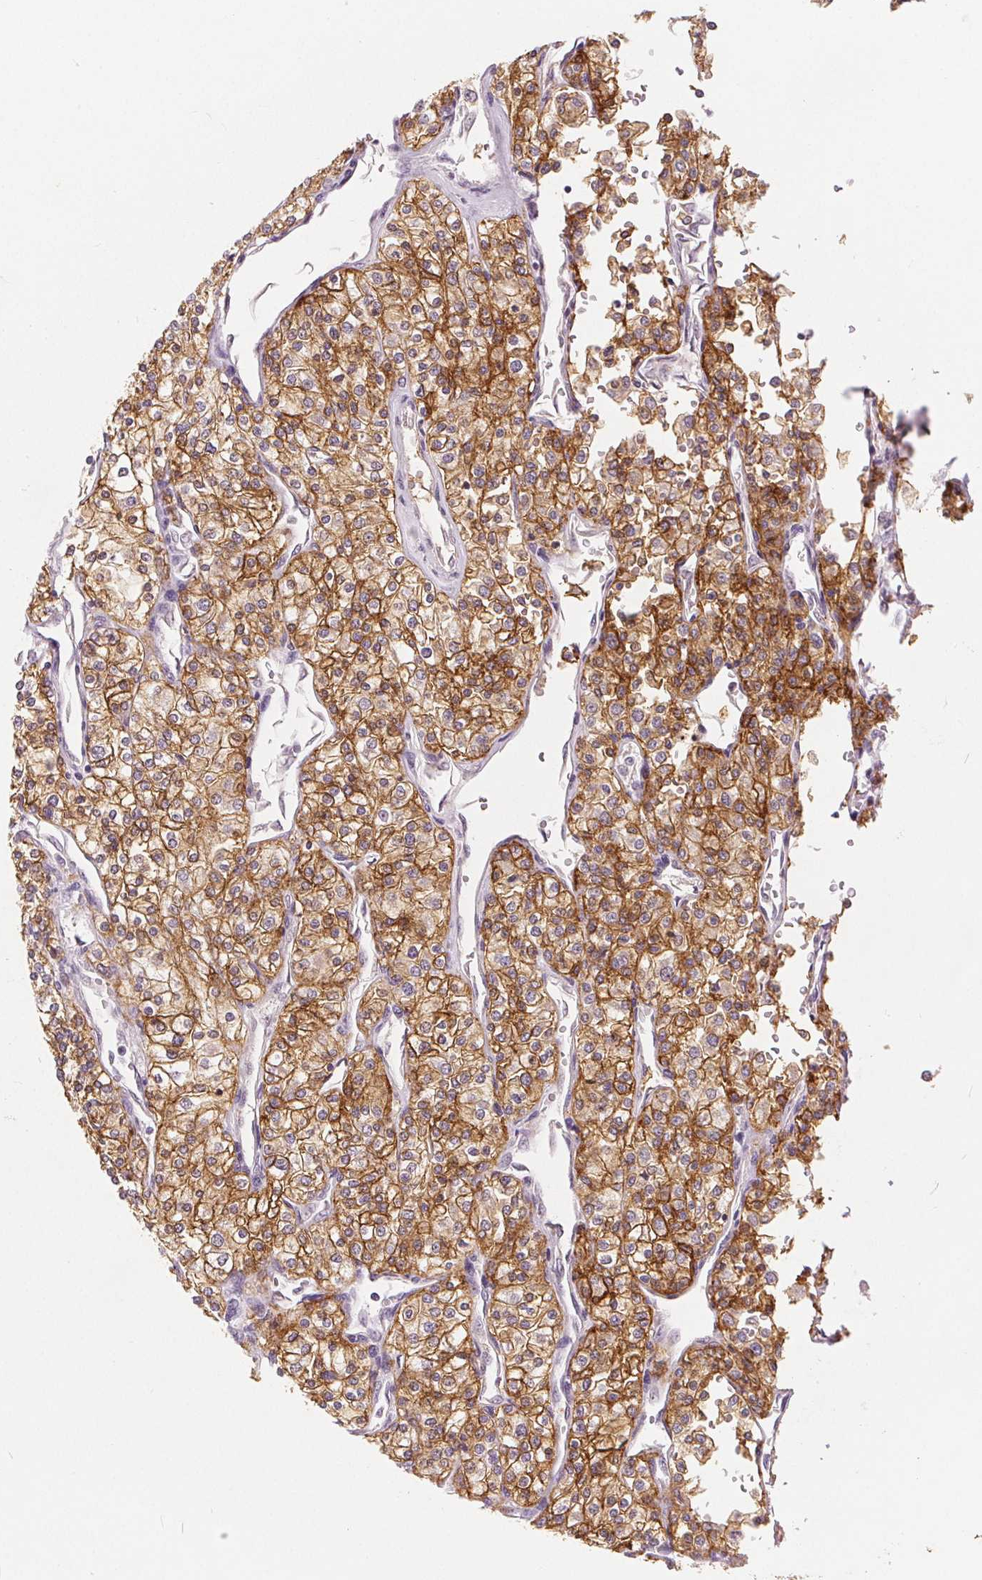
{"staining": {"intensity": "moderate", "quantity": ">75%", "location": "cytoplasmic/membranous"}, "tissue": "renal cancer", "cell_type": "Tumor cells", "image_type": "cancer", "snomed": [{"axis": "morphology", "description": "Adenocarcinoma, NOS"}, {"axis": "topography", "description": "Kidney"}], "caption": "Renal cancer stained for a protein exhibits moderate cytoplasmic/membranous positivity in tumor cells.", "gene": "CA12", "patient": {"sex": "male", "age": 80}}